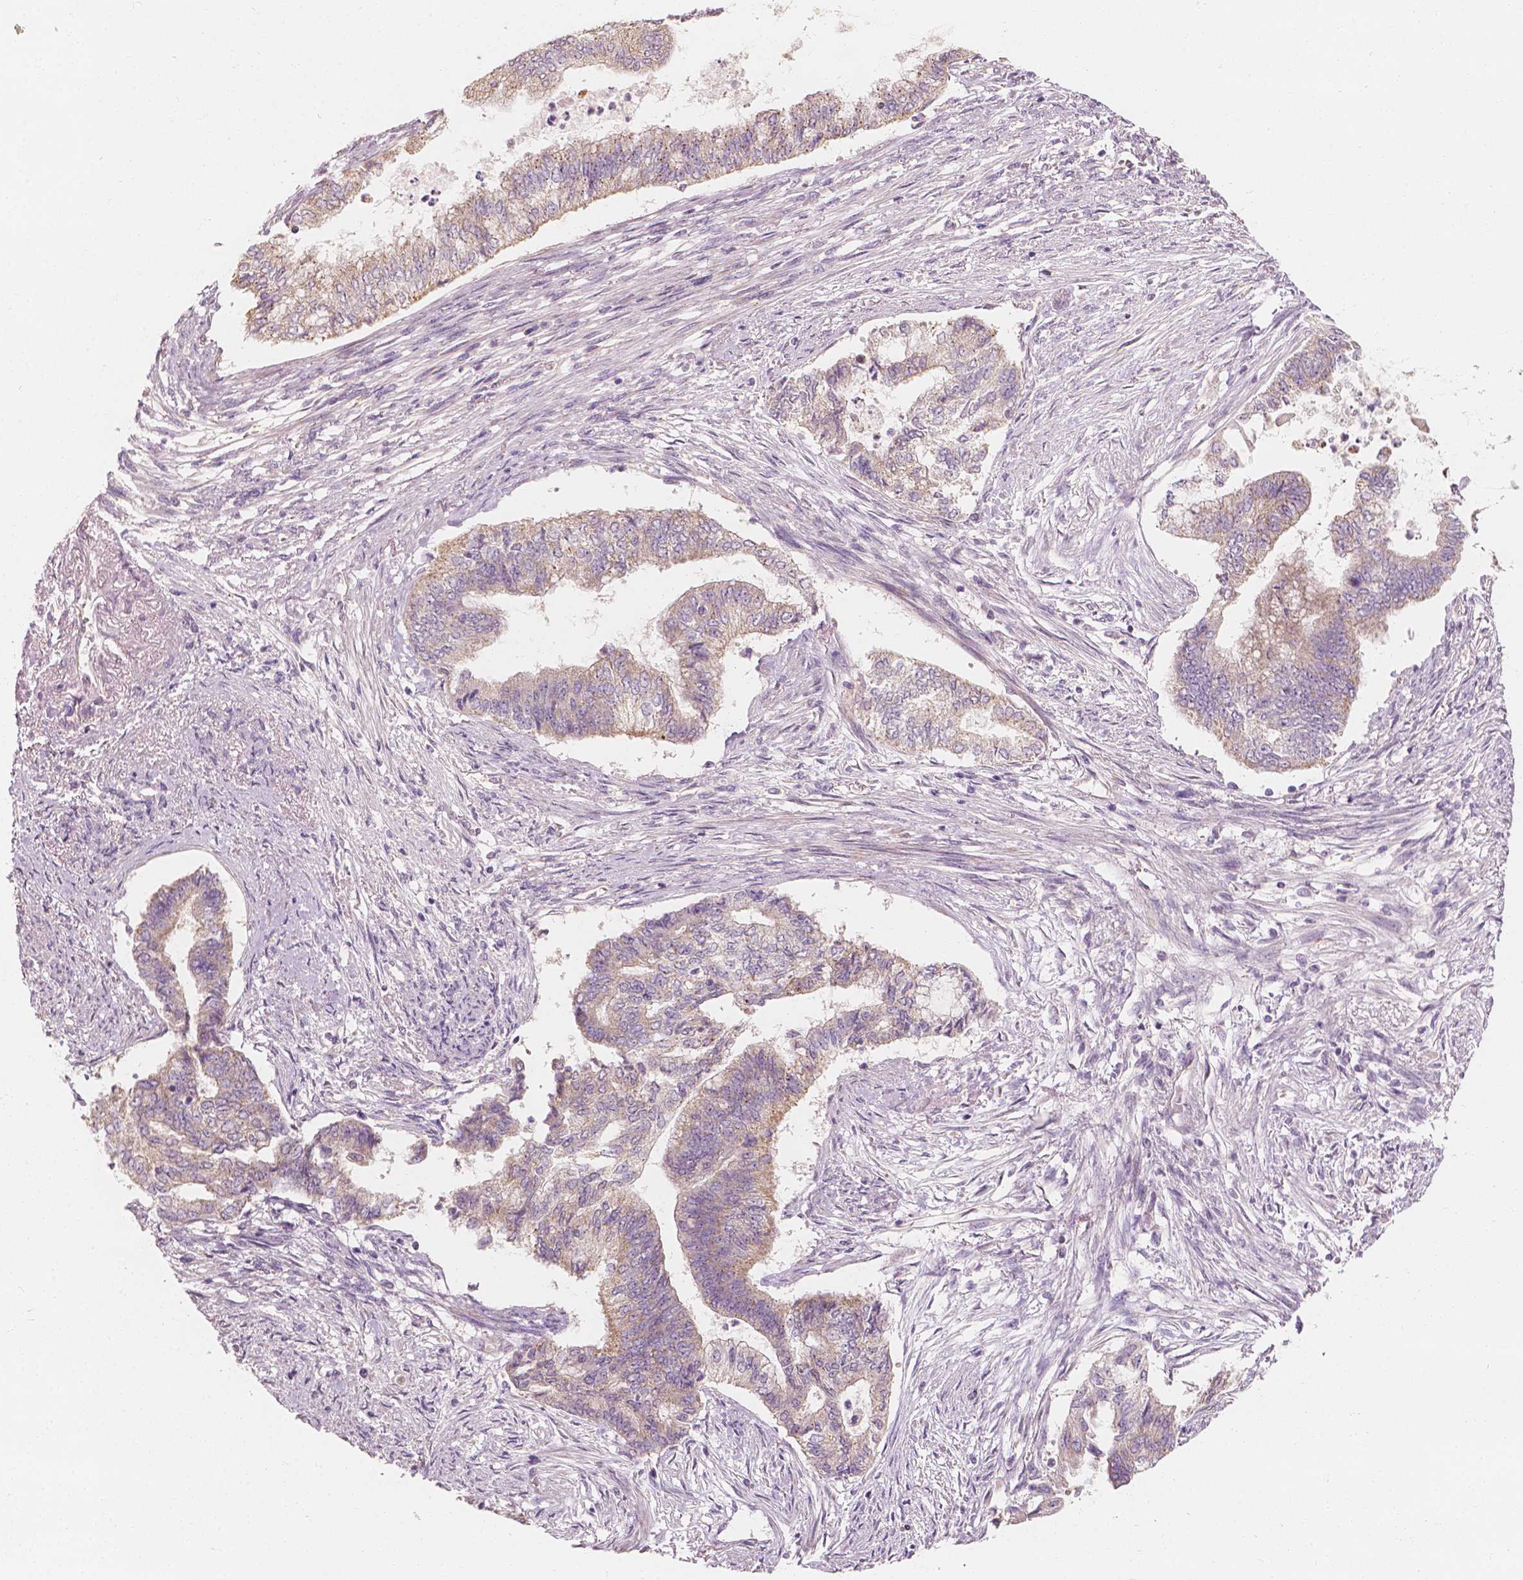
{"staining": {"intensity": "weak", "quantity": "<25%", "location": "cytoplasmic/membranous"}, "tissue": "endometrial cancer", "cell_type": "Tumor cells", "image_type": "cancer", "snomed": [{"axis": "morphology", "description": "Adenocarcinoma, NOS"}, {"axis": "topography", "description": "Endometrium"}], "caption": "Tumor cells show no significant protein positivity in adenocarcinoma (endometrial). (Immunohistochemistry (ihc), brightfield microscopy, high magnification).", "gene": "SHPK", "patient": {"sex": "female", "age": 65}}